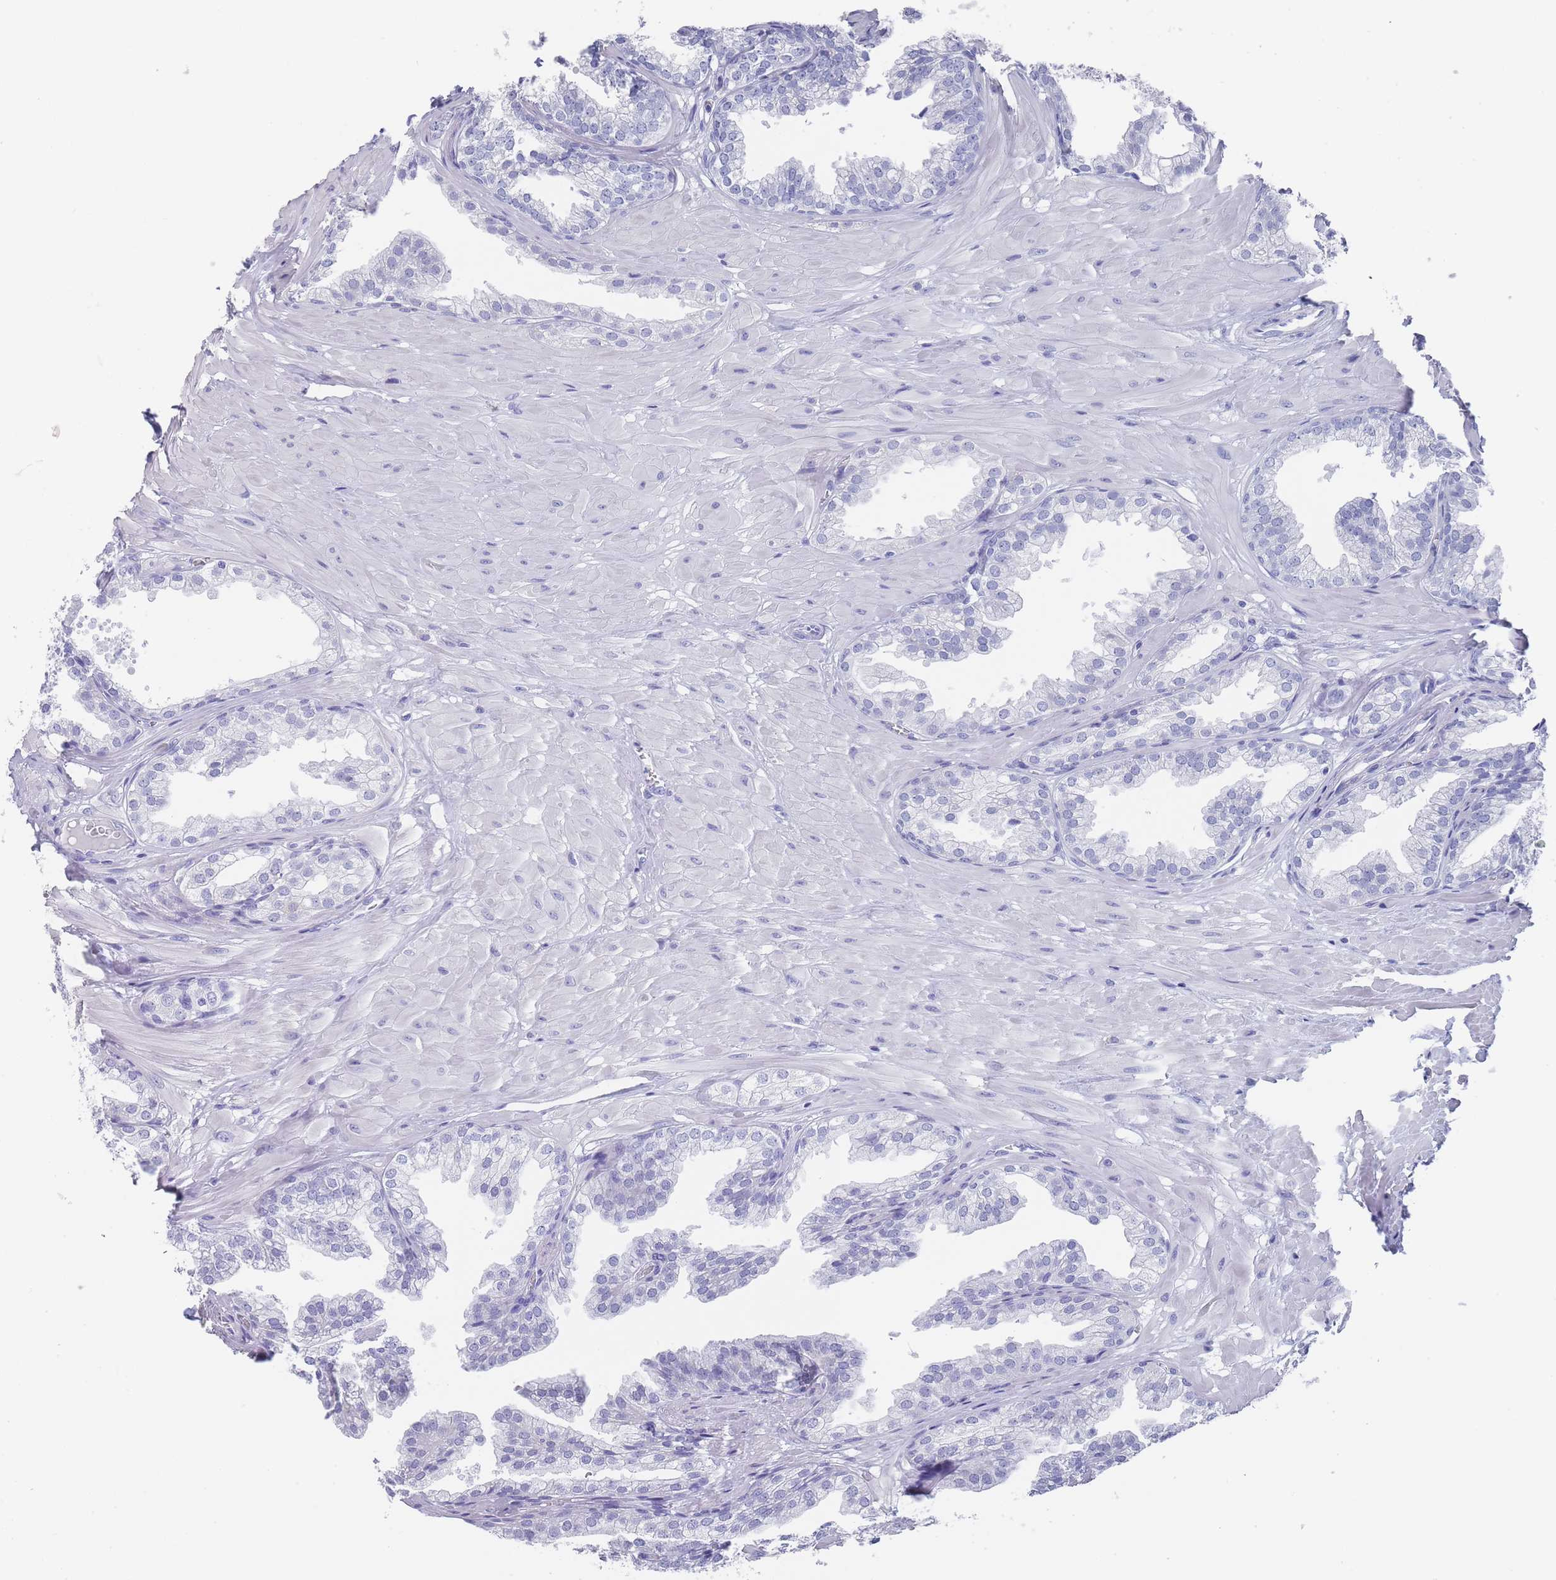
{"staining": {"intensity": "negative", "quantity": "none", "location": "none"}, "tissue": "prostate", "cell_type": "Glandular cells", "image_type": "normal", "snomed": [{"axis": "morphology", "description": "Normal tissue, NOS"}, {"axis": "topography", "description": "Prostate"}, {"axis": "topography", "description": "Peripheral nerve tissue"}], "caption": "An image of human prostate is negative for staining in glandular cells. Brightfield microscopy of immunohistochemistry (IHC) stained with DAB (brown) and hematoxylin (blue), captured at high magnification.", "gene": "RAB2B", "patient": {"sex": "male", "age": 55}}